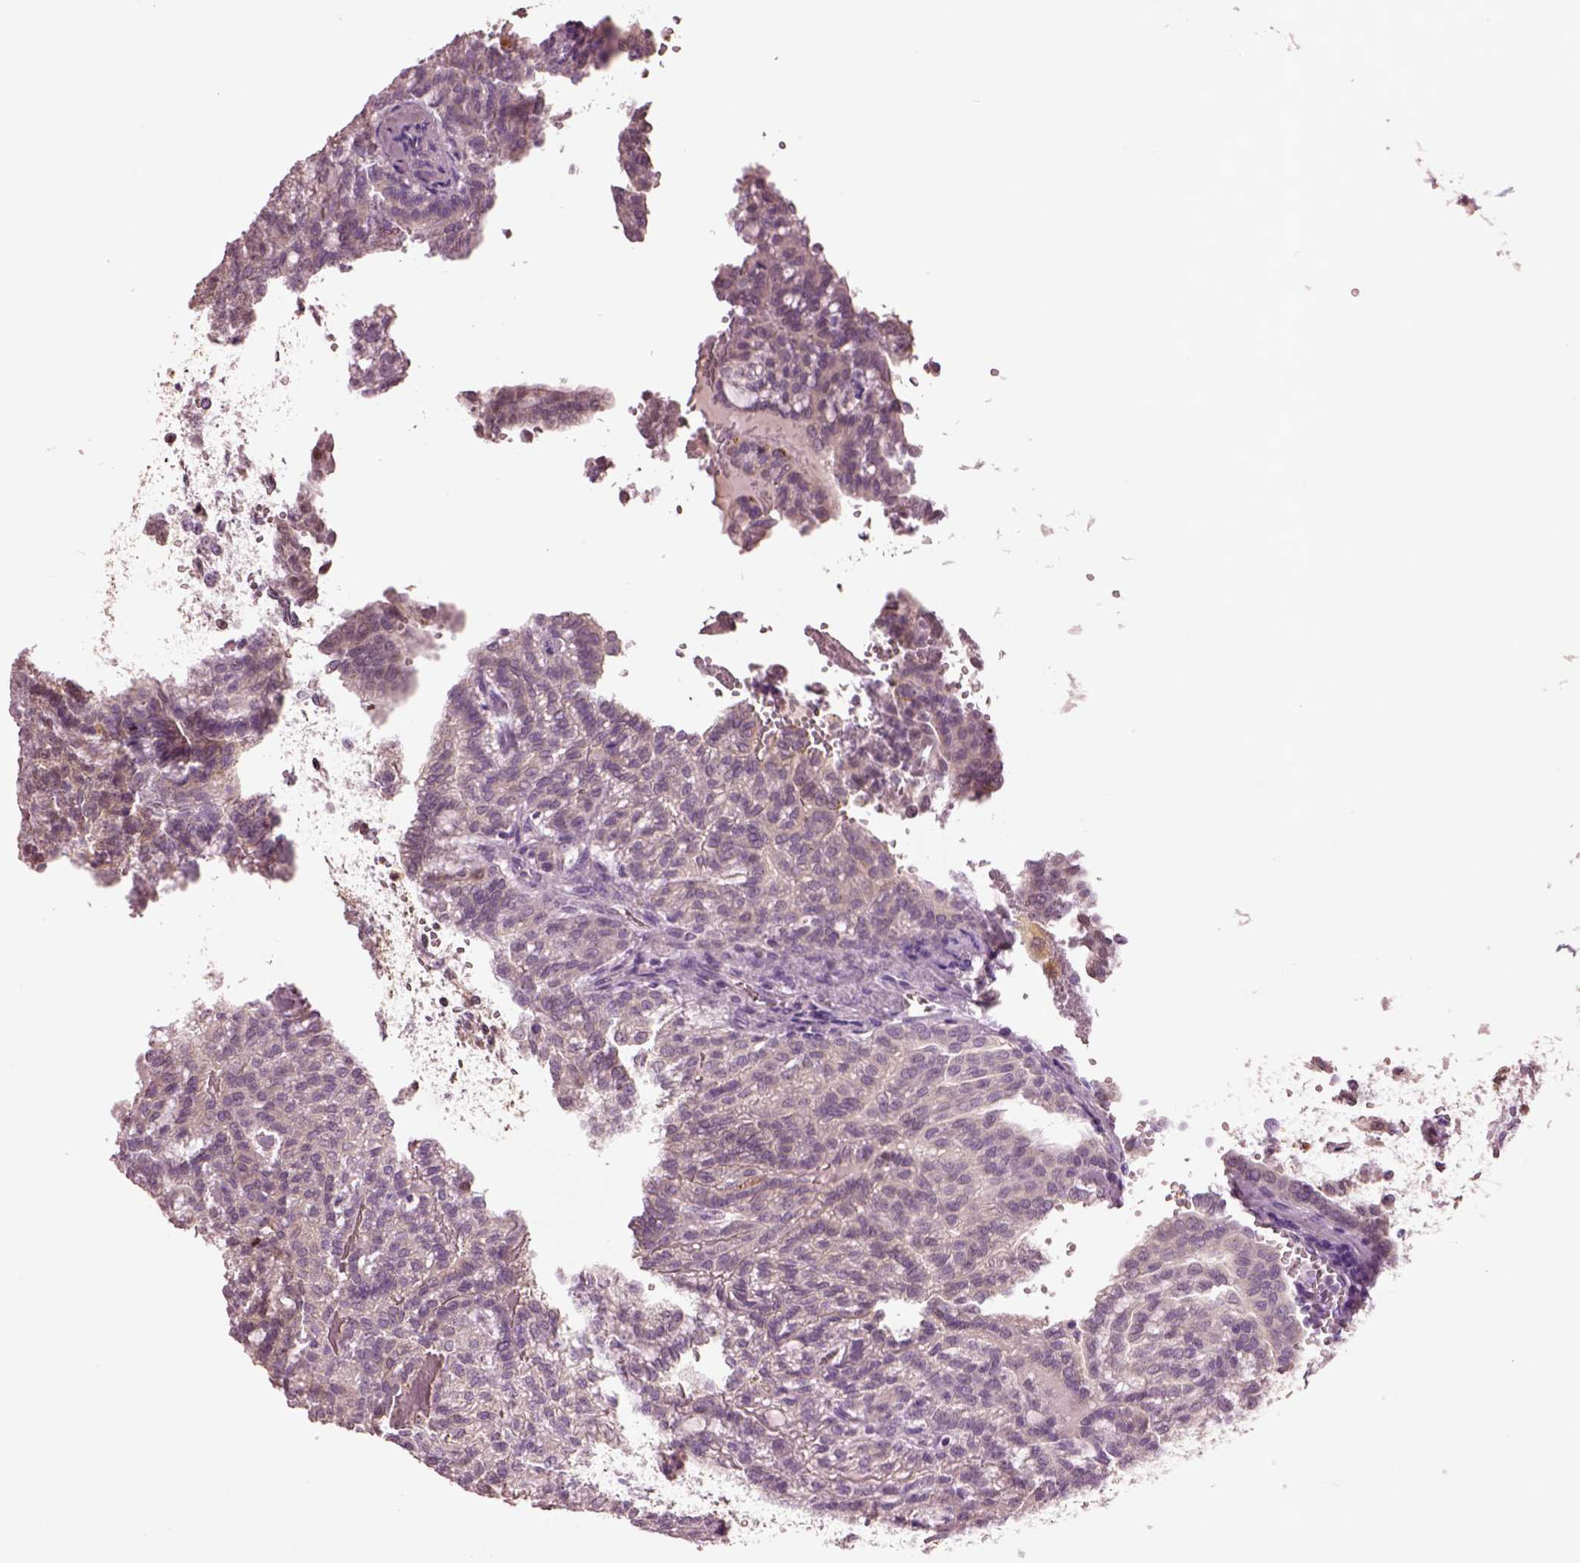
{"staining": {"intensity": "negative", "quantity": "none", "location": "none"}, "tissue": "renal cancer", "cell_type": "Tumor cells", "image_type": "cancer", "snomed": [{"axis": "morphology", "description": "Adenocarcinoma, NOS"}, {"axis": "topography", "description": "Kidney"}], "caption": "Tumor cells are negative for protein expression in human renal cancer.", "gene": "CLPSL1", "patient": {"sex": "male", "age": 63}}